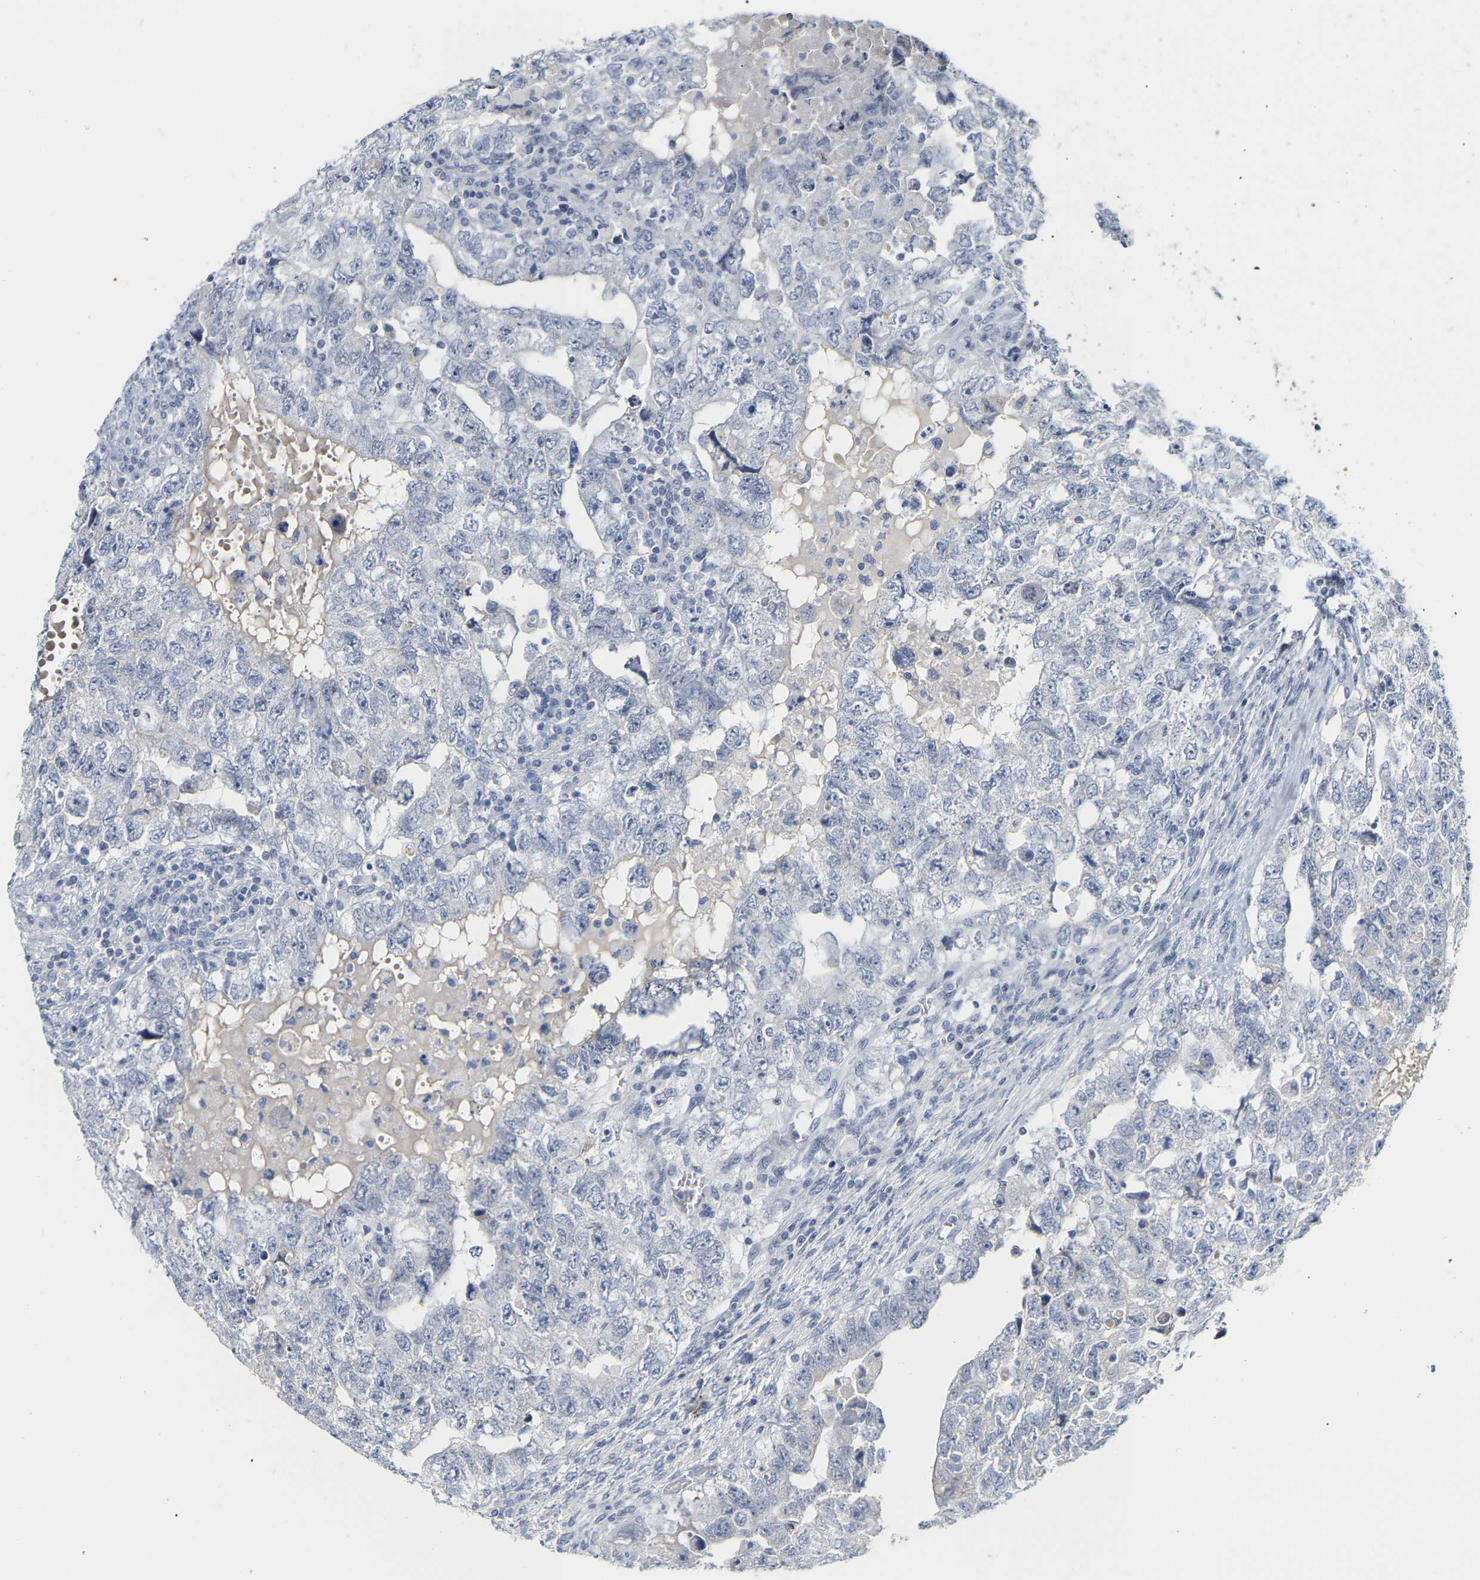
{"staining": {"intensity": "negative", "quantity": "none", "location": "none"}, "tissue": "testis cancer", "cell_type": "Tumor cells", "image_type": "cancer", "snomed": [{"axis": "morphology", "description": "Carcinoma, Embryonal, NOS"}, {"axis": "topography", "description": "Testis"}], "caption": "Immunohistochemistry (IHC) of embryonal carcinoma (testis) demonstrates no staining in tumor cells. (Stains: DAB immunohistochemistry with hematoxylin counter stain, Microscopy: brightfield microscopy at high magnification).", "gene": "KRT76", "patient": {"sex": "male", "age": 36}}